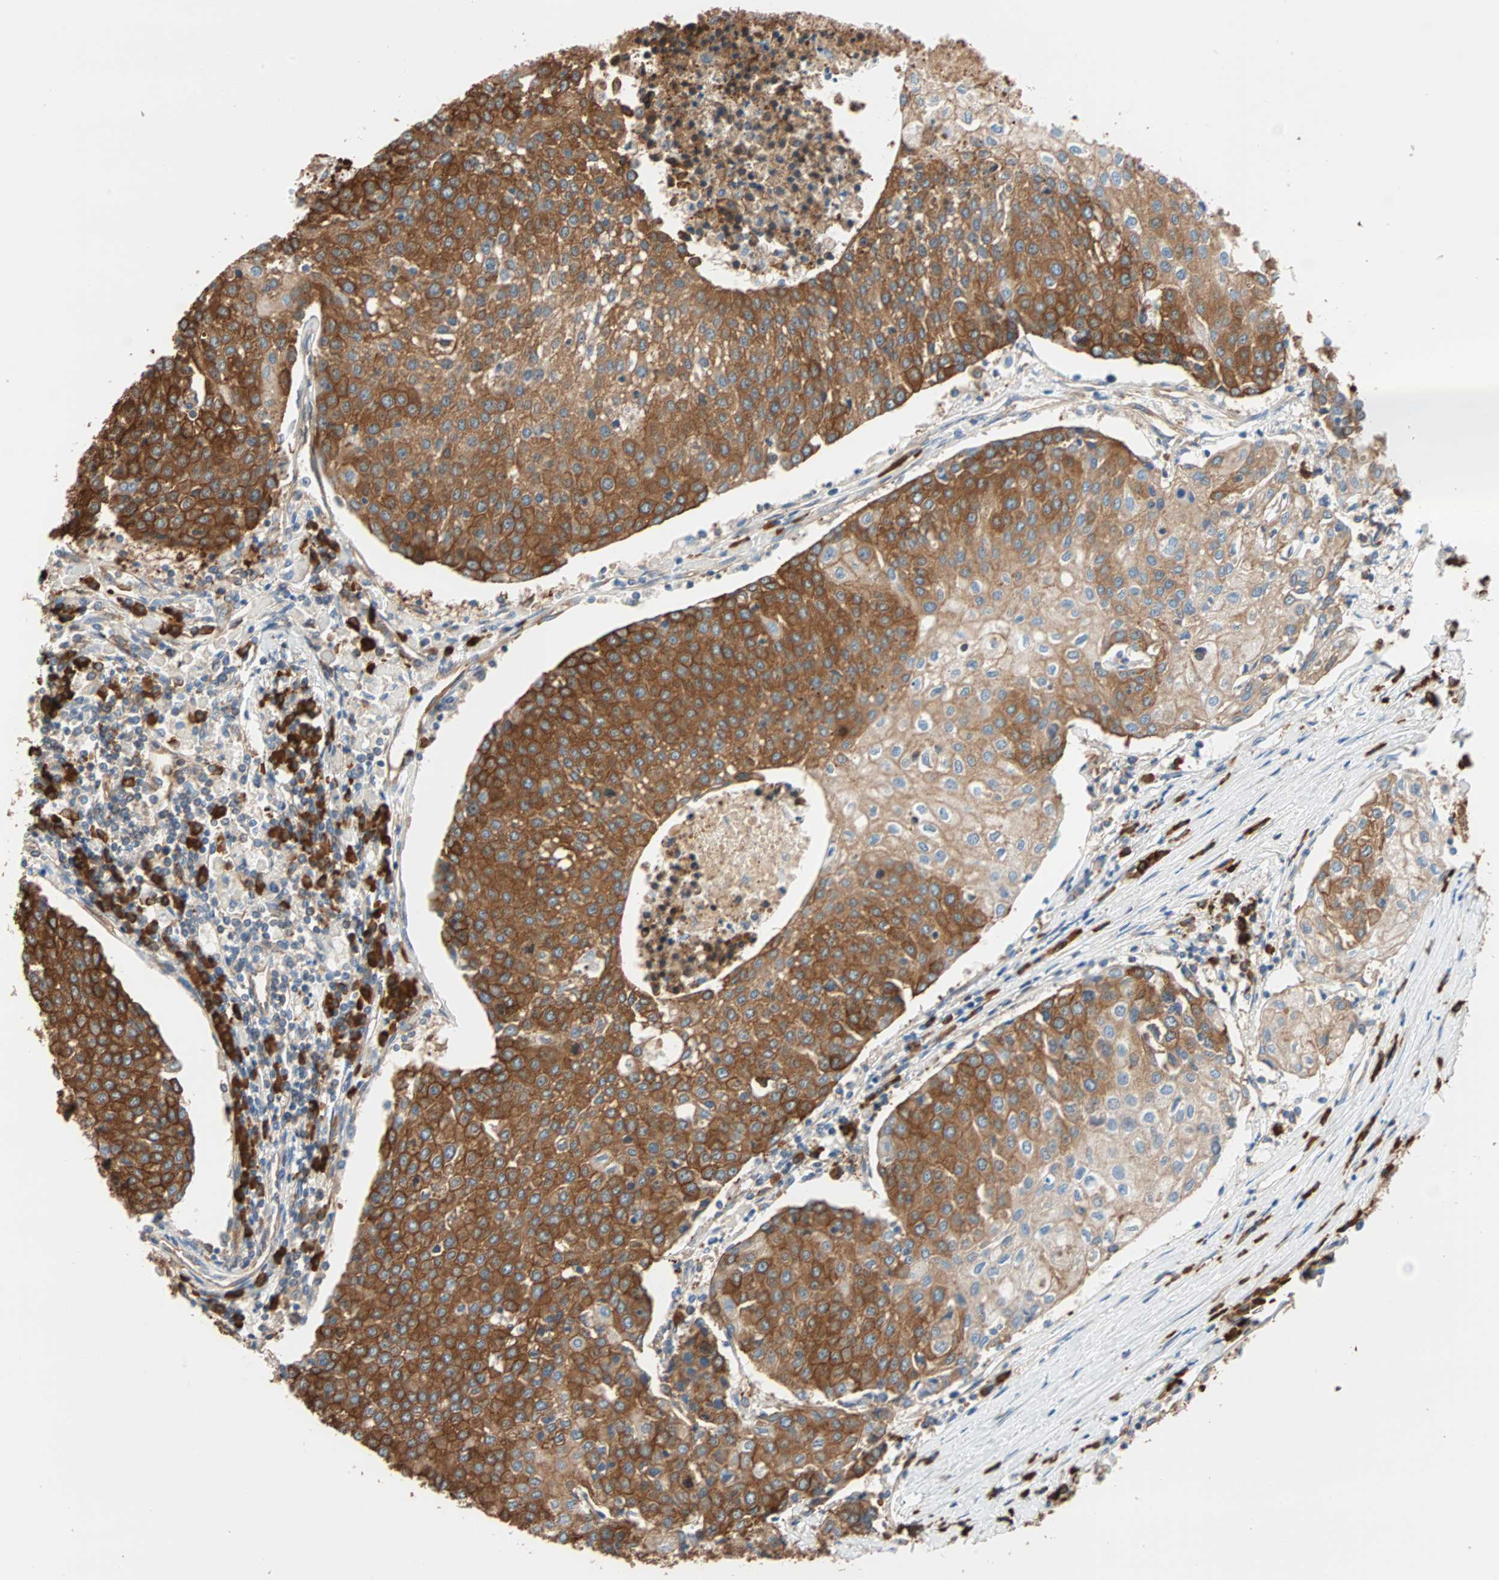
{"staining": {"intensity": "strong", "quantity": ">75%", "location": "cytoplasmic/membranous"}, "tissue": "urothelial cancer", "cell_type": "Tumor cells", "image_type": "cancer", "snomed": [{"axis": "morphology", "description": "Urothelial carcinoma, High grade"}, {"axis": "topography", "description": "Urinary bladder"}], "caption": "IHC of human urothelial cancer reveals high levels of strong cytoplasmic/membranous positivity in approximately >75% of tumor cells. The protein of interest is stained brown, and the nuclei are stained in blue (DAB (3,3'-diaminobenzidine) IHC with brightfield microscopy, high magnification).", "gene": "EEF2", "patient": {"sex": "female", "age": 85}}